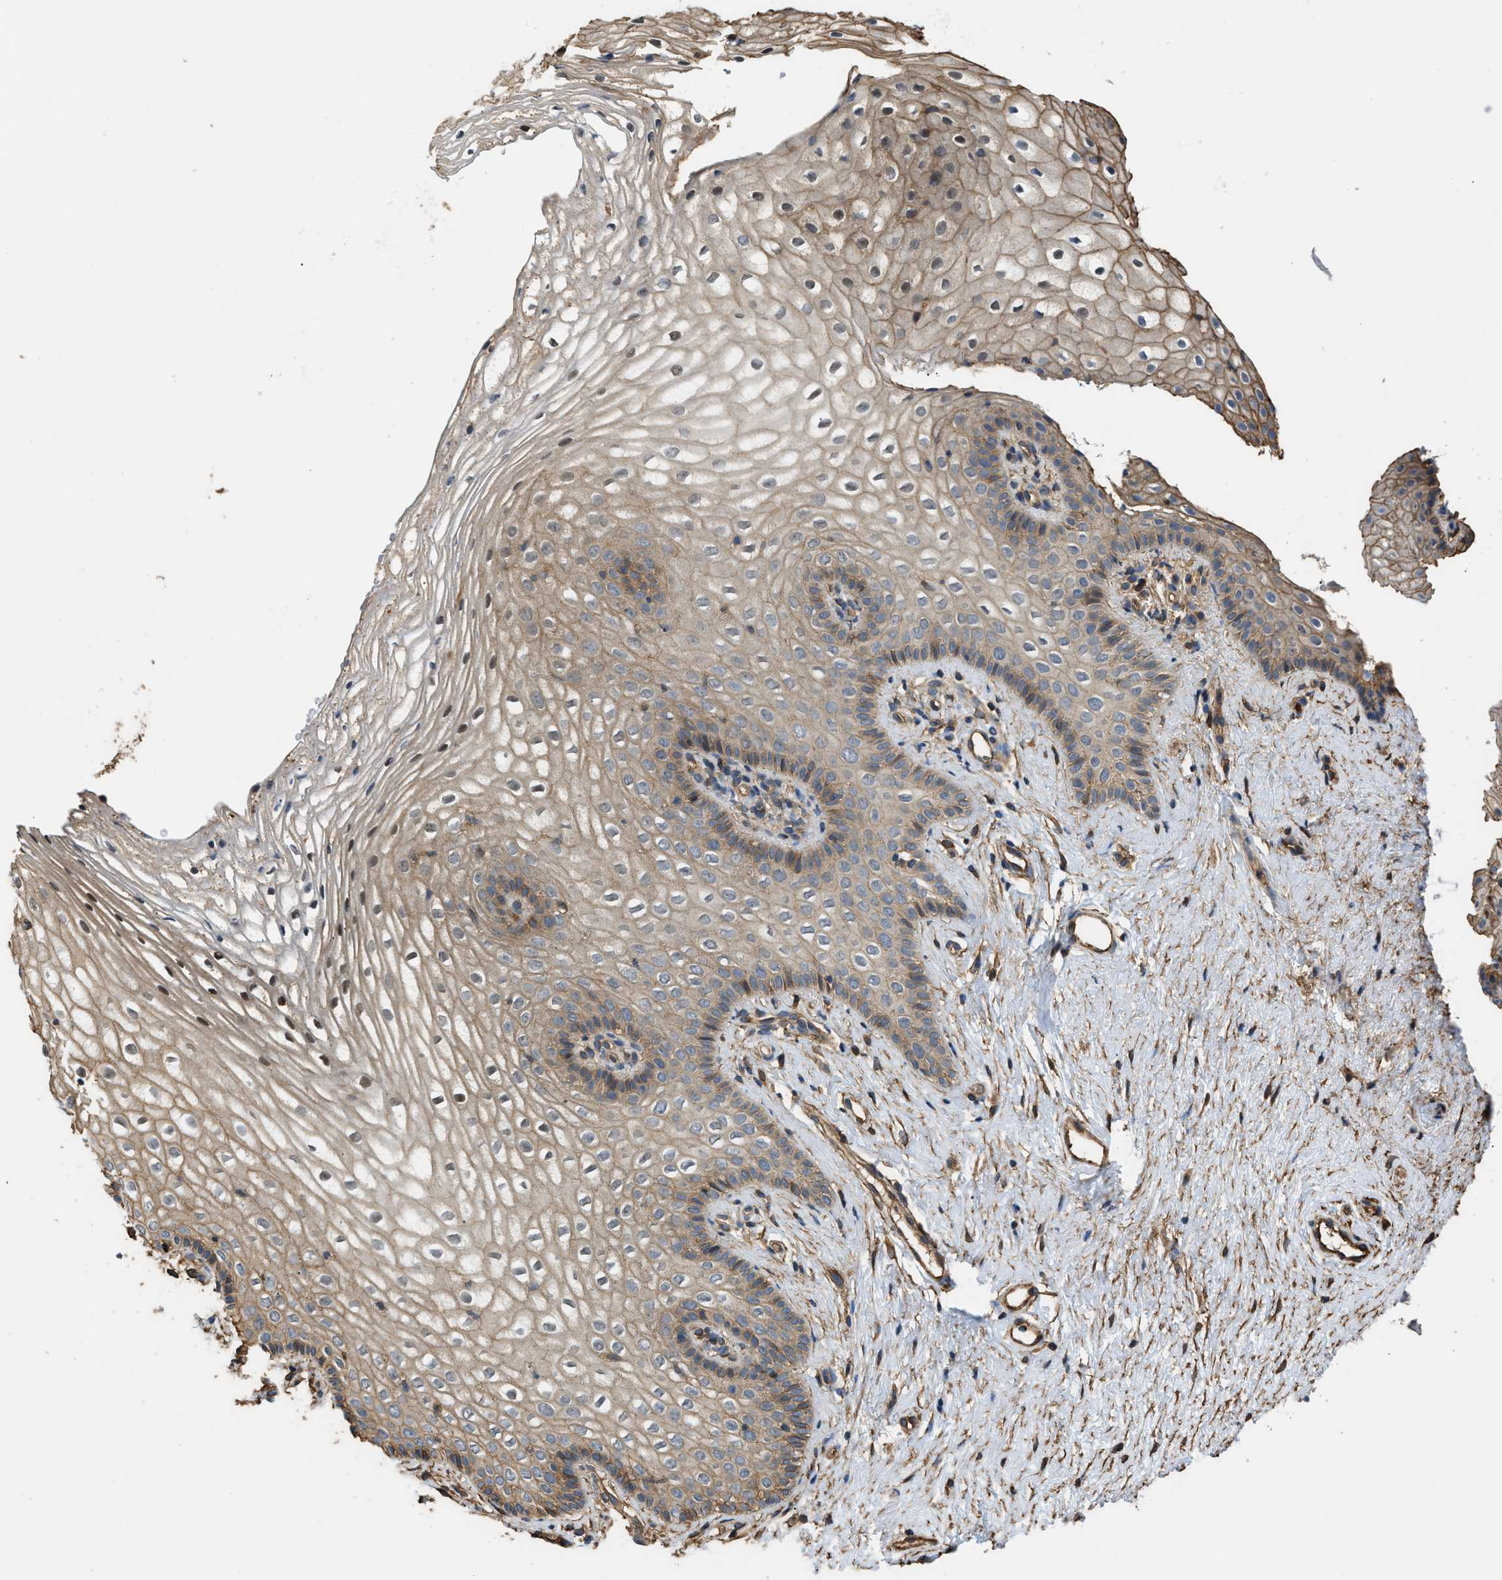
{"staining": {"intensity": "weak", "quantity": ">75%", "location": "cytoplasmic/membranous"}, "tissue": "vagina", "cell_type": "Squamous epithelial cells", "image_type": "normal", "snomed": [{"axis": "morphology", "description": "Normal tissue, NOS"}, {"axis": "topography", "description": "Vagina"}], "caption": "Immunohistochemistry (IHC) micrograph of unremarkable vagina stained for a protein (brown), which shows low levels of weak cytoplasmic/membranous expression in about >75% of squamous epithelial cells.", "gene": "DDHD2", "patient": {"sex": "female", "age": 32}}